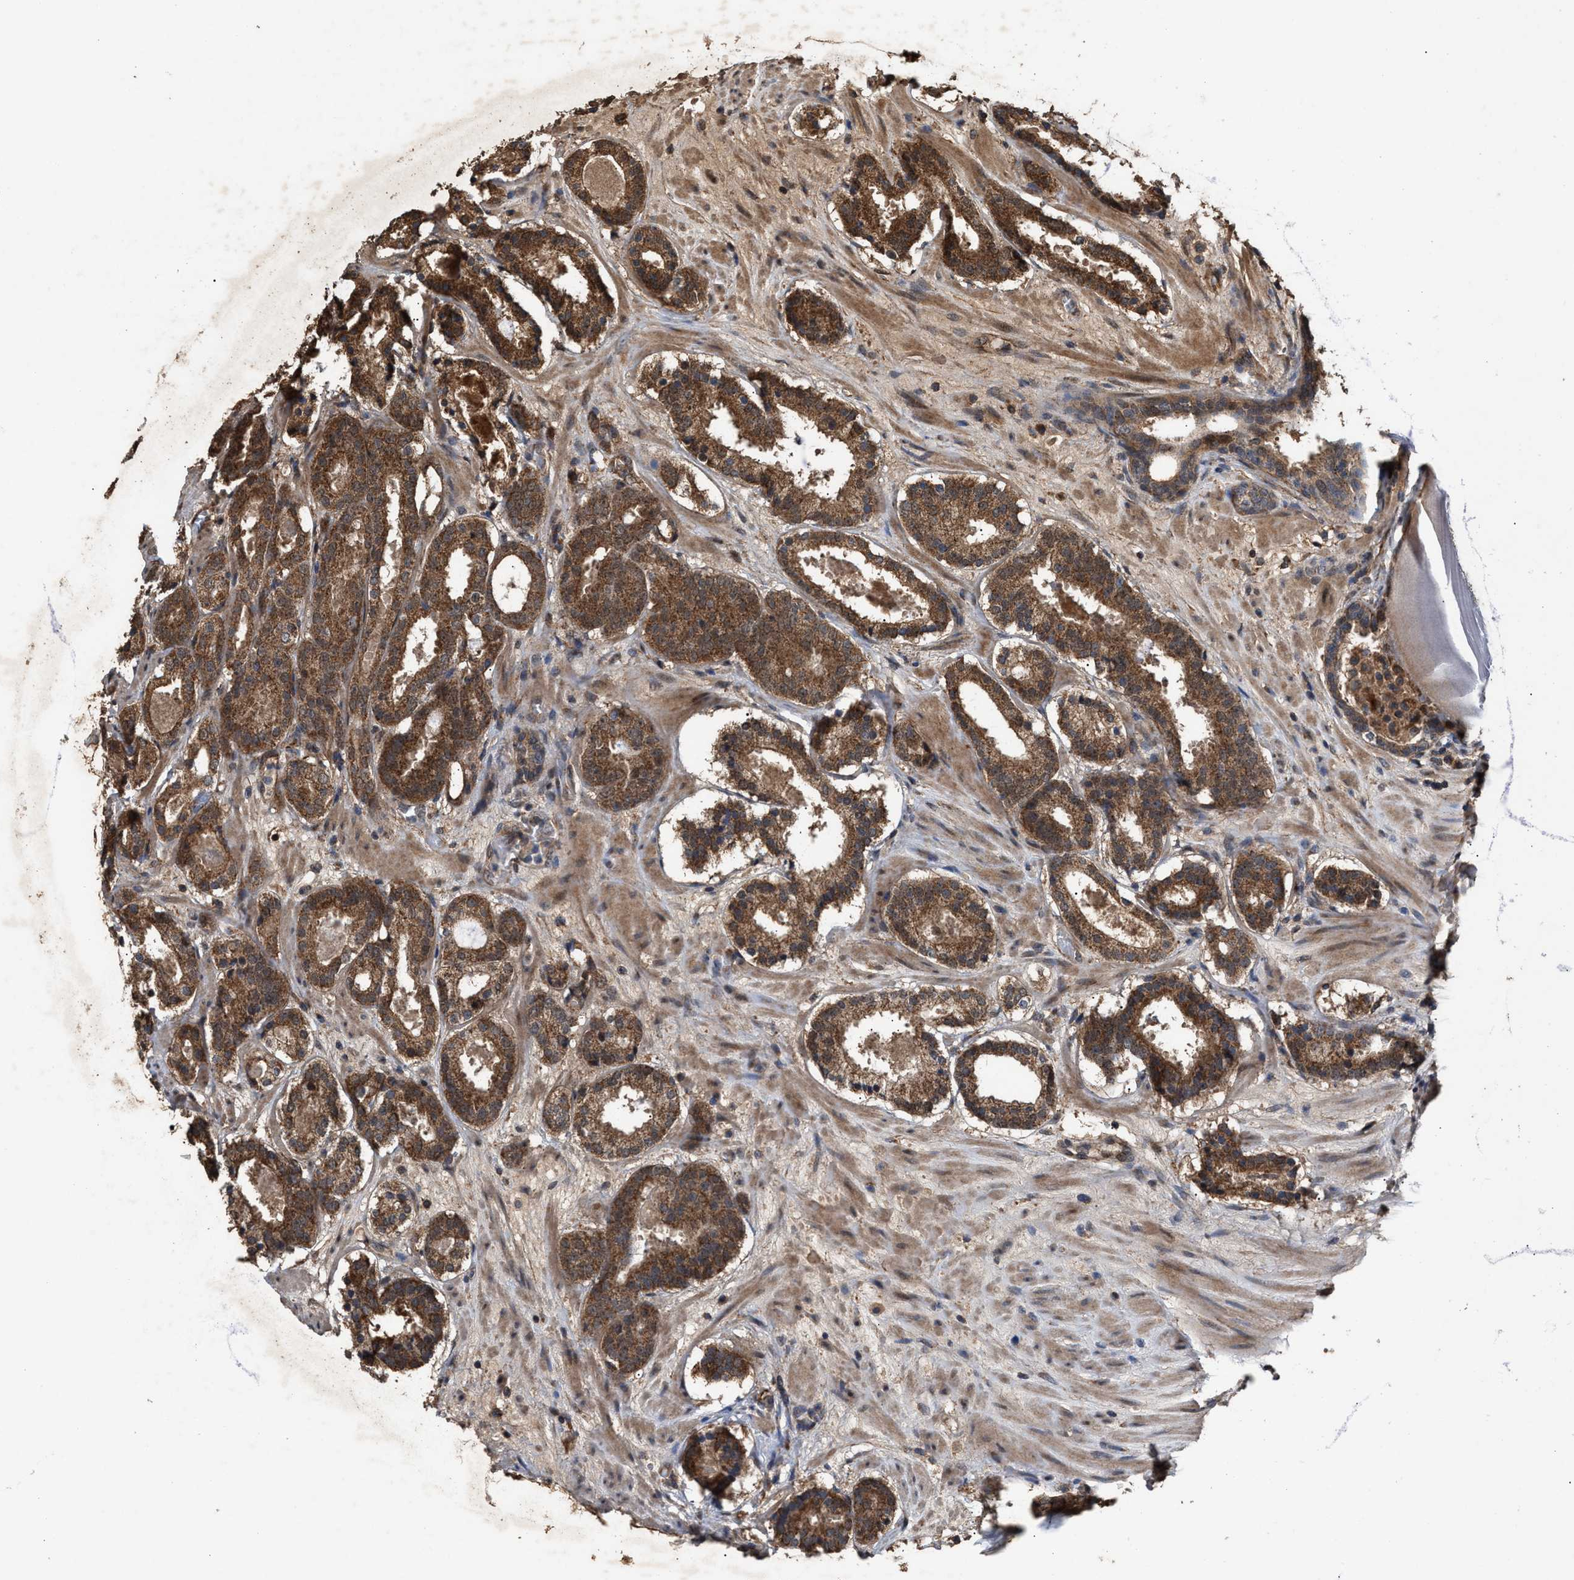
{"staining": {"intensity": "moderate", "quantity": ">75%", "location": "cytoplasmic/membranous"}, "tissue": "prostate cancer", "cell_type": "Tumor cells", "image_type": "cancer", "snomed": [{"axis": "morphology", "description": "Adenocarcinoma, Low grade"}, {"axis": "topography", "description": "Prostate"}], "caption": "Immunohistochemical staining of low-grade adenocarcinoma (prostate) demonstrates moderate cytoplasmic/membranous protein positivity in about >75% of tumor cells.", "gene": "ZNHIT6", "patient": {"sex": "male", "age": 69}}